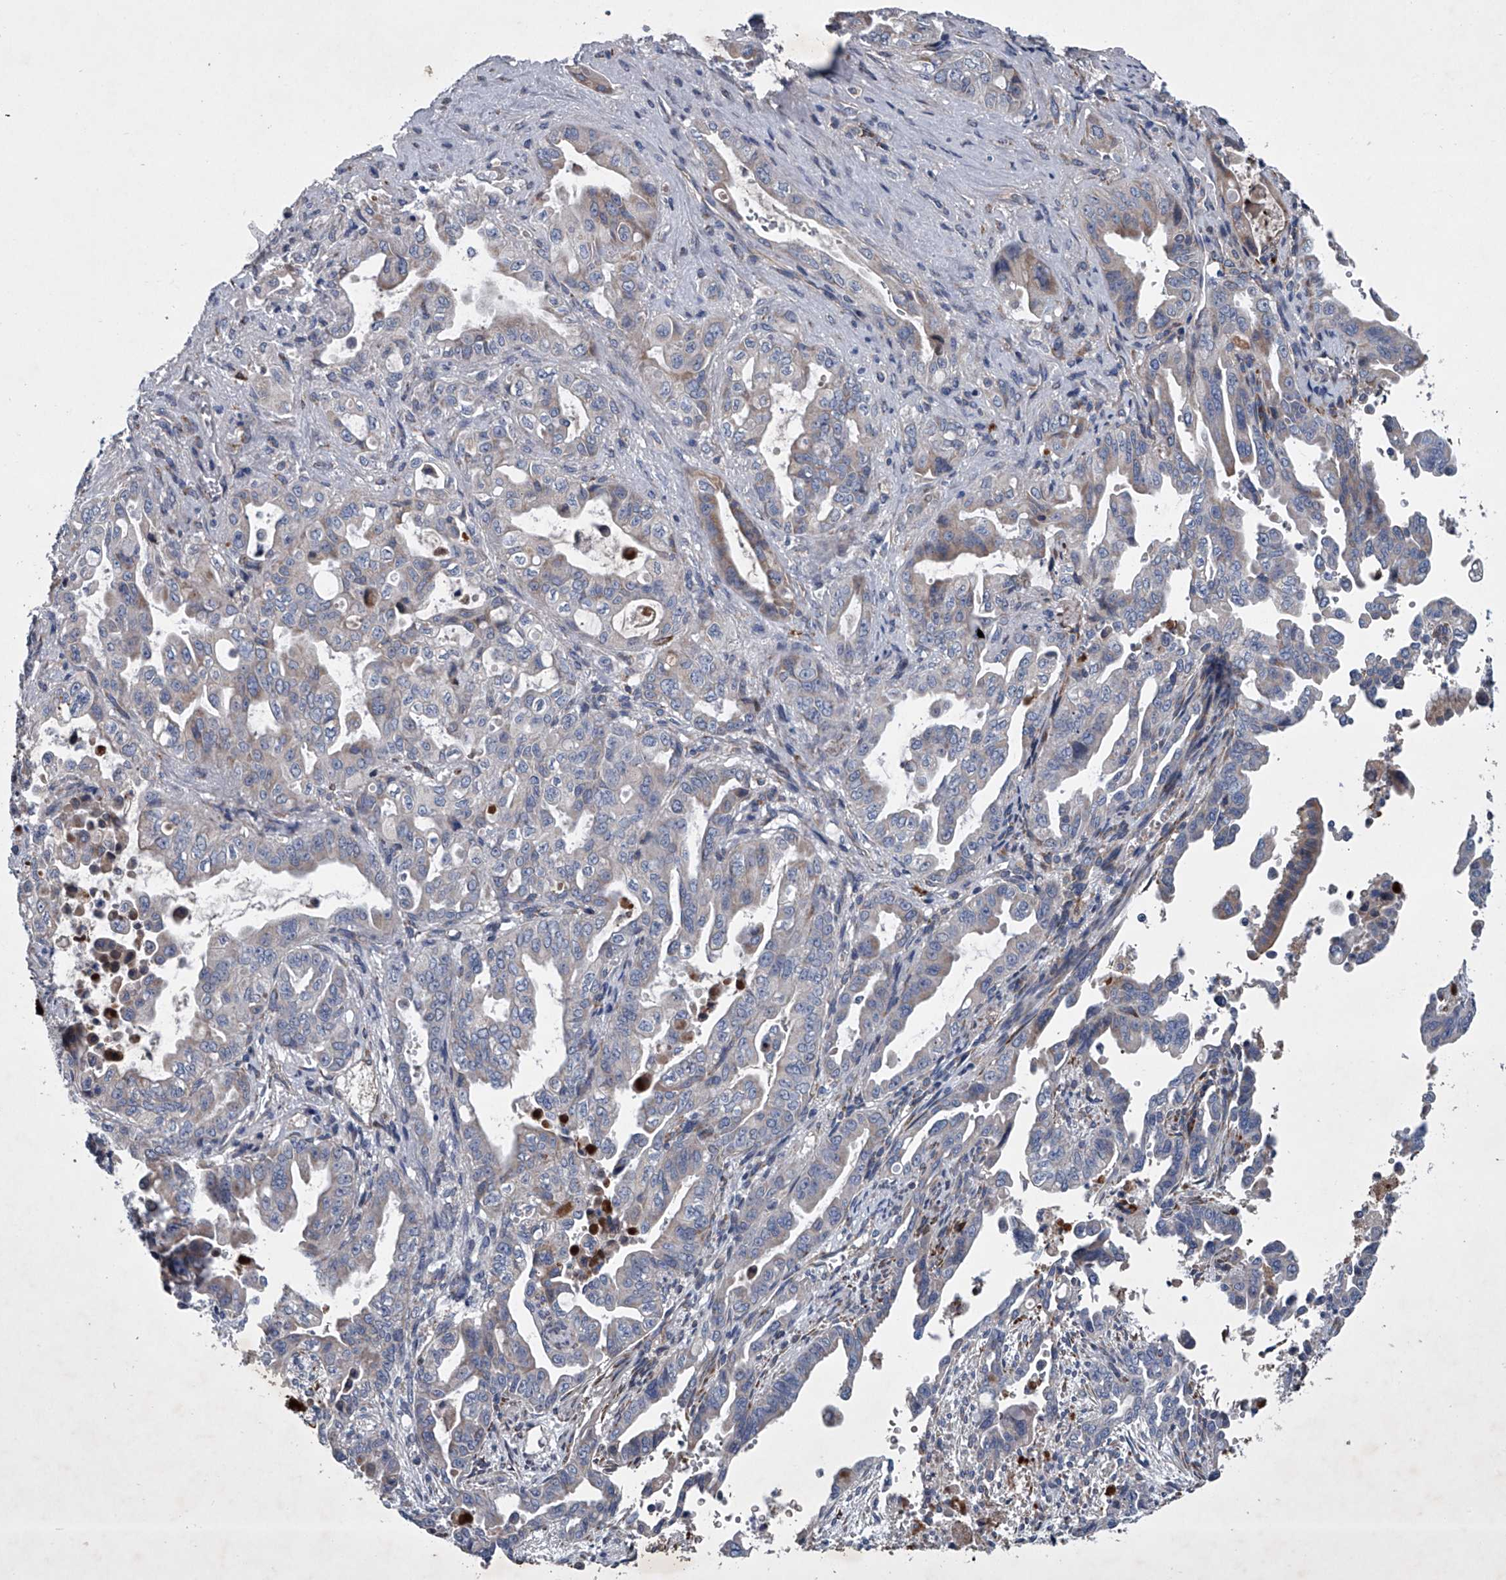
{"staining": {"intensity": "negative", "quantity": "none", "location": "none"}, "tissue": "pancreatic cancer", "cell_type": "Tumor cells", "image_type": "cancer", "snomed": [{"axis": "morphology", "description": "Adenocarcinoma, NOS"}, {"axis": "topography", "description": "Pancreas"}], "caption": "This is an immunohistochemistry (IHC) photomicrograph of human pancreatic cancer. There is no expression in tumor cells.", "gene": "ABCG1", "patient": {"sex": "male", "age": 70}}